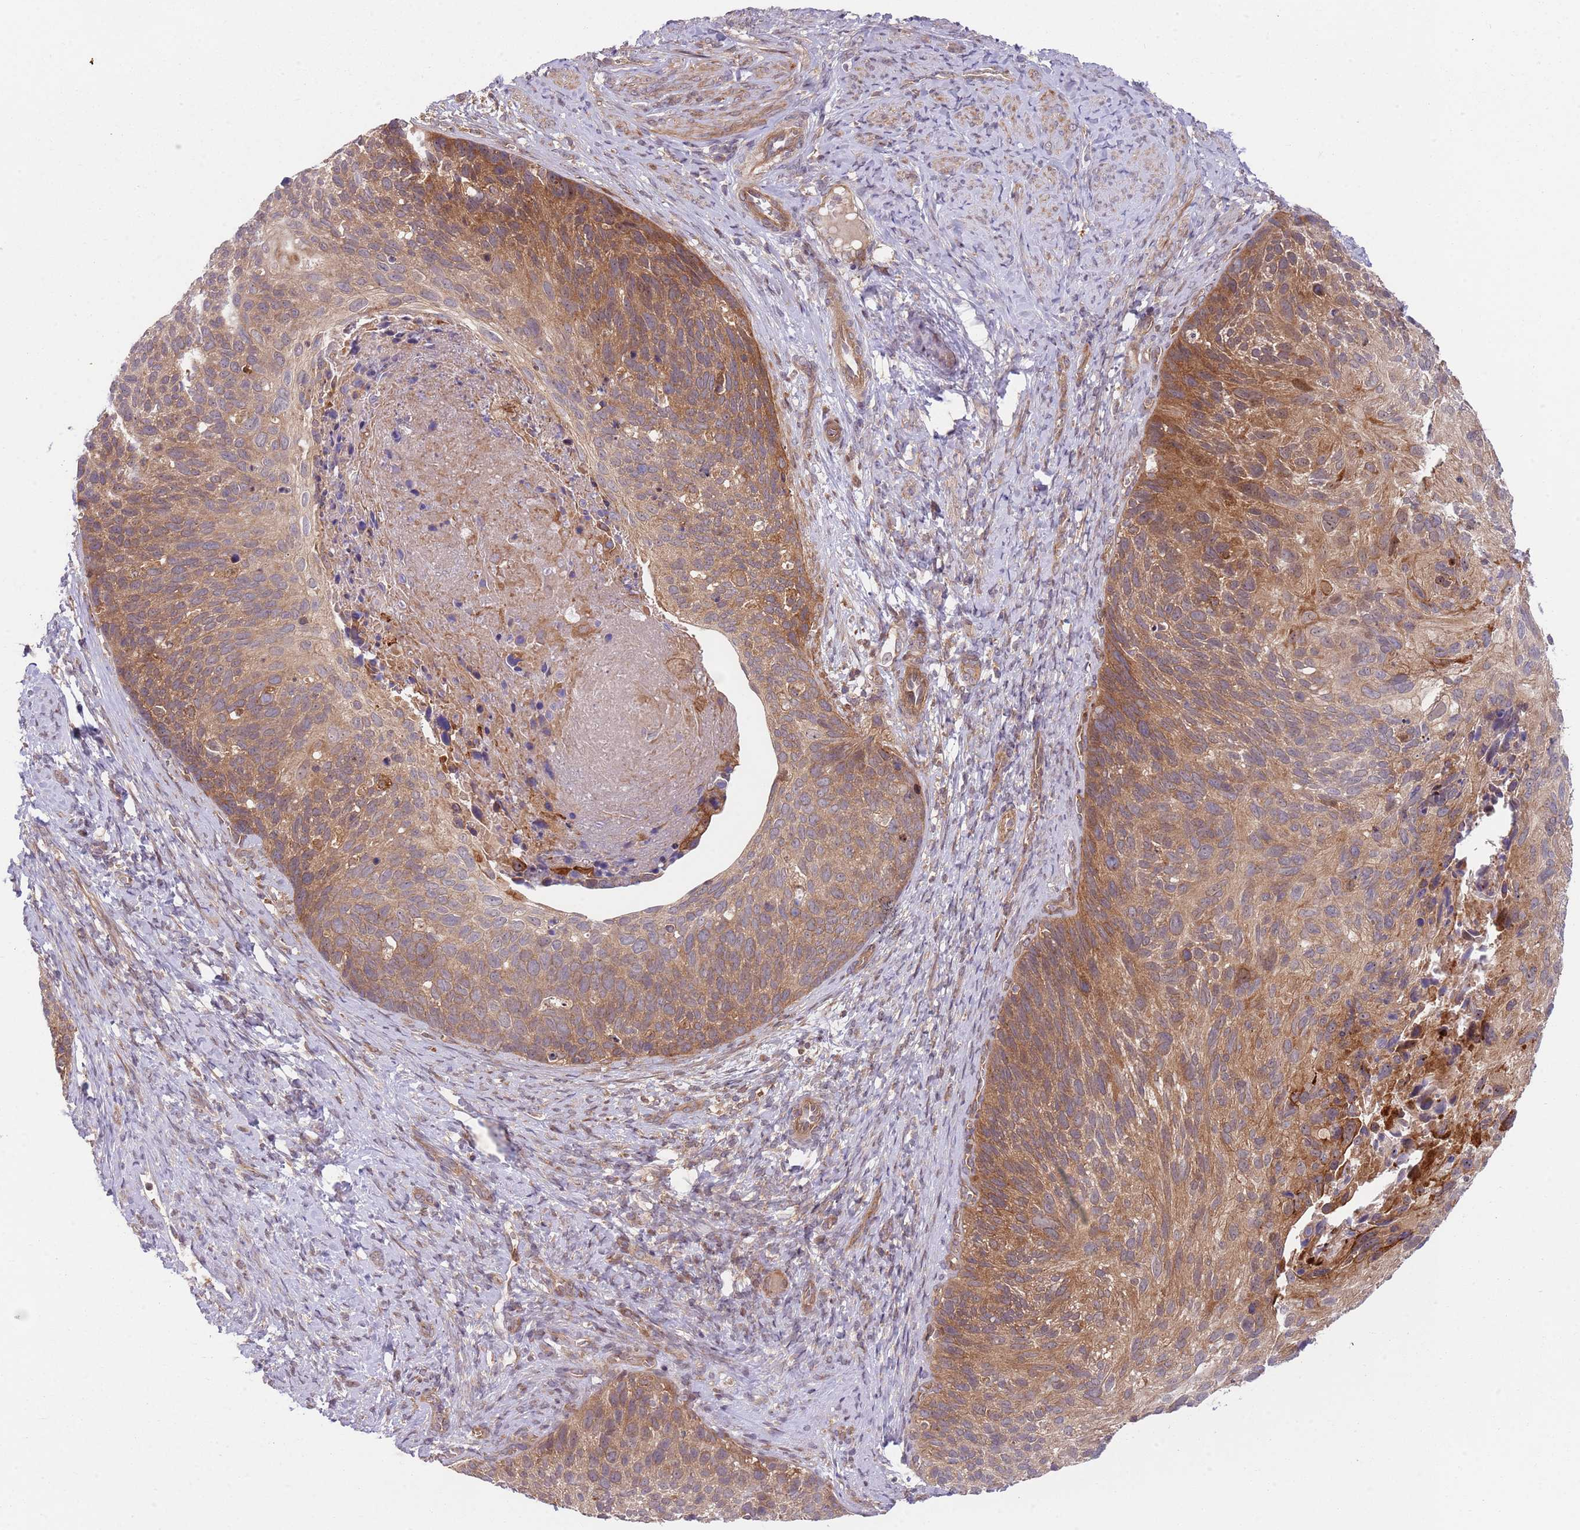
{"staining": {"intensity": "moderate", "quantity": ">75%", "location": "cytoplasmic/membranous"}, "tissue": "cervical cancer", "cell_type": "Tumor cells", "image_type": "cancer", "snomed": [{"axis": "morphology", "description": "Squamous cell carcinoma, NOS"}, {"axis": "topography", "description": "Cervix"}], "caption": "Cervical cancer stained with a brown dye demonstrates moderate cytoplasmic/membranous positive staining in about >75% of tumor cells.", "gene": "GGA1", "patient": {"sex": "female", "age": 80}}